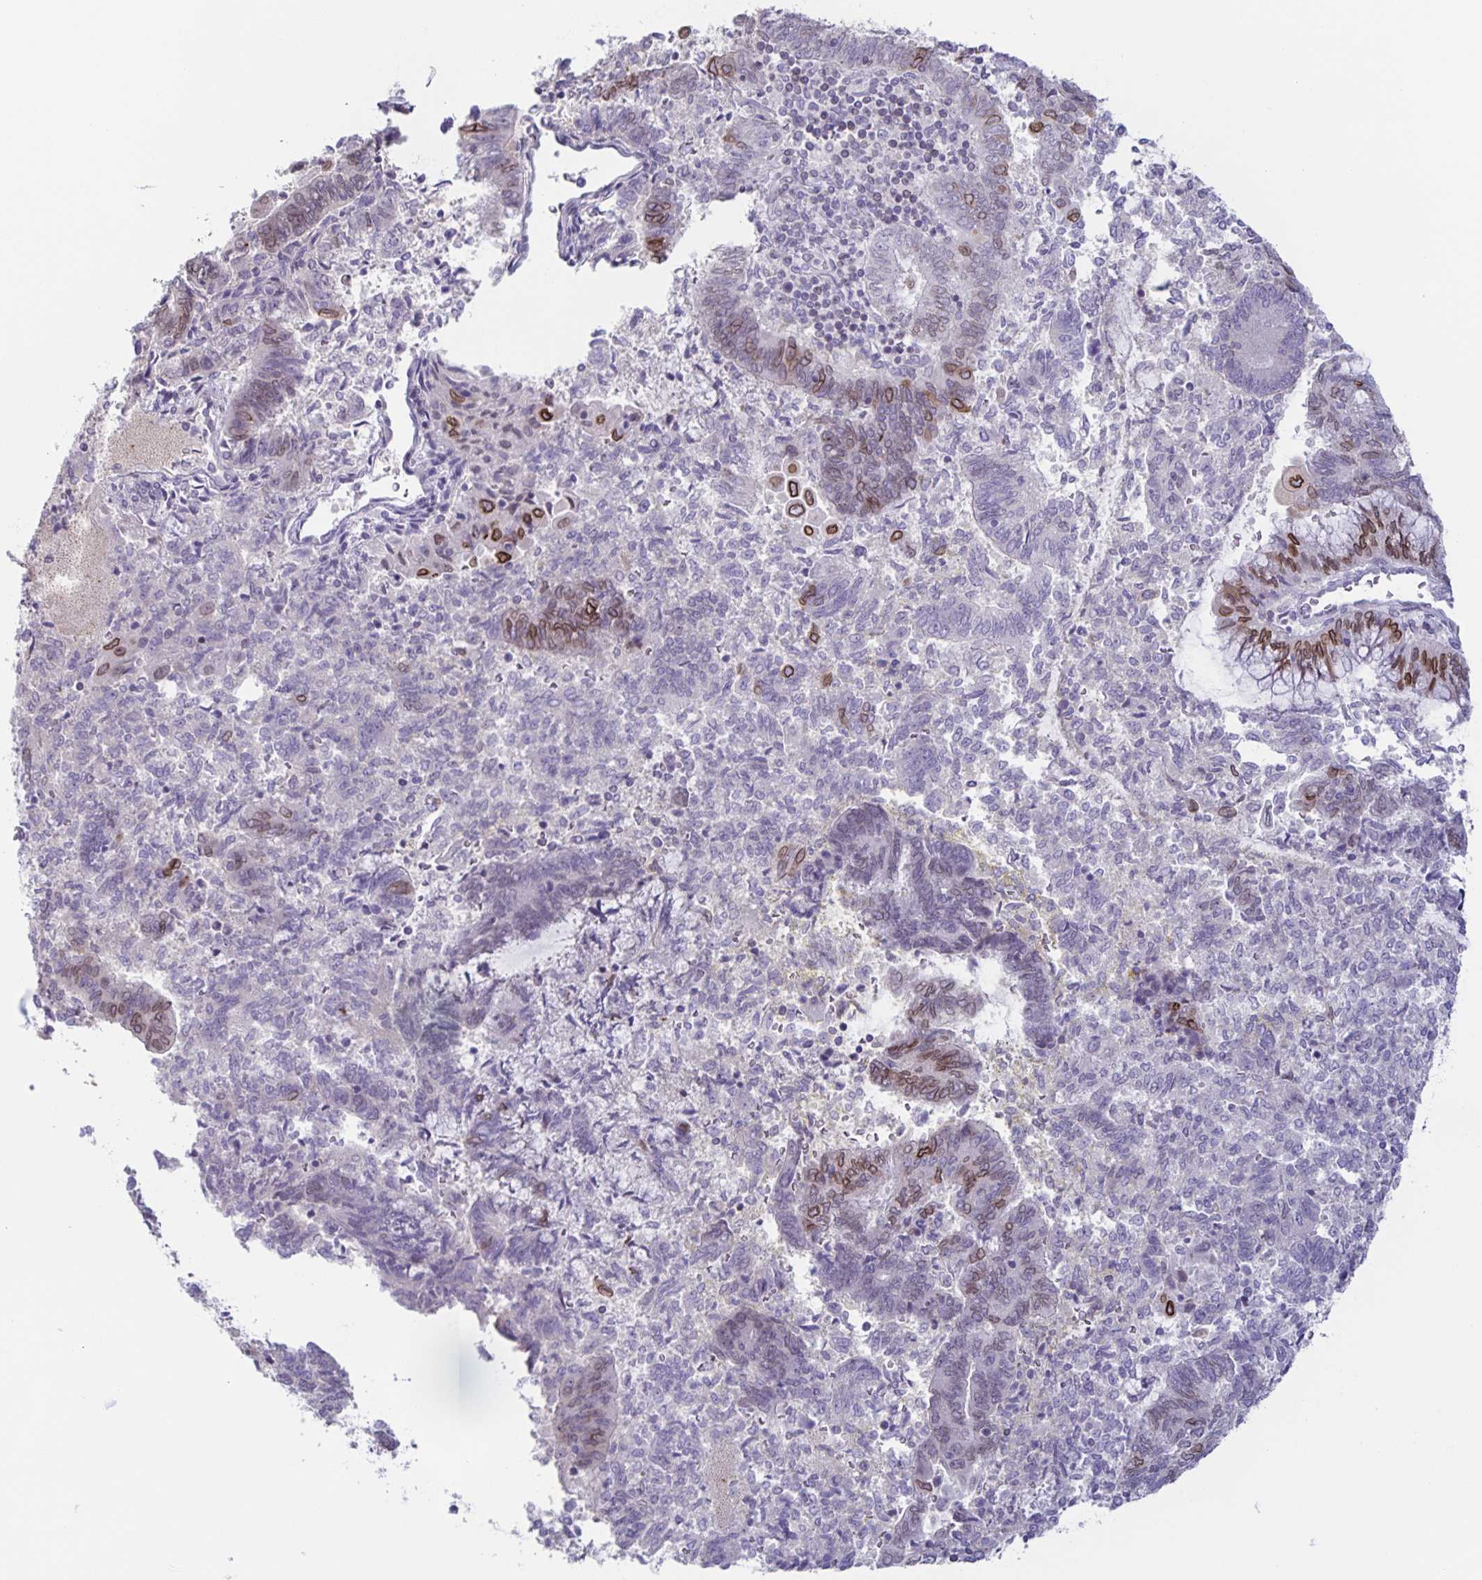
{"staining": {"intensity": "strong", "quantity": "<25%", "location": "cytoplasmic/membranous,nuclear"}, "tissue": "endometrial cancer", "cell_type": "Tumor cells", "image_type": "cancer", "snomed": [{"axis": "morphology", "description": "Adenocarcinoma, NOS"}, {"axis": "topography", "description": "Endometrium"}], "caption": "A brown stain labels strong cytoplasmic/membranous and nuclear expression of a protein in human endometrial cancer (adenocarcinoma) tumor cells.", "gene": "SYNE2", "patient": {"sex": "female", "age": 65}}